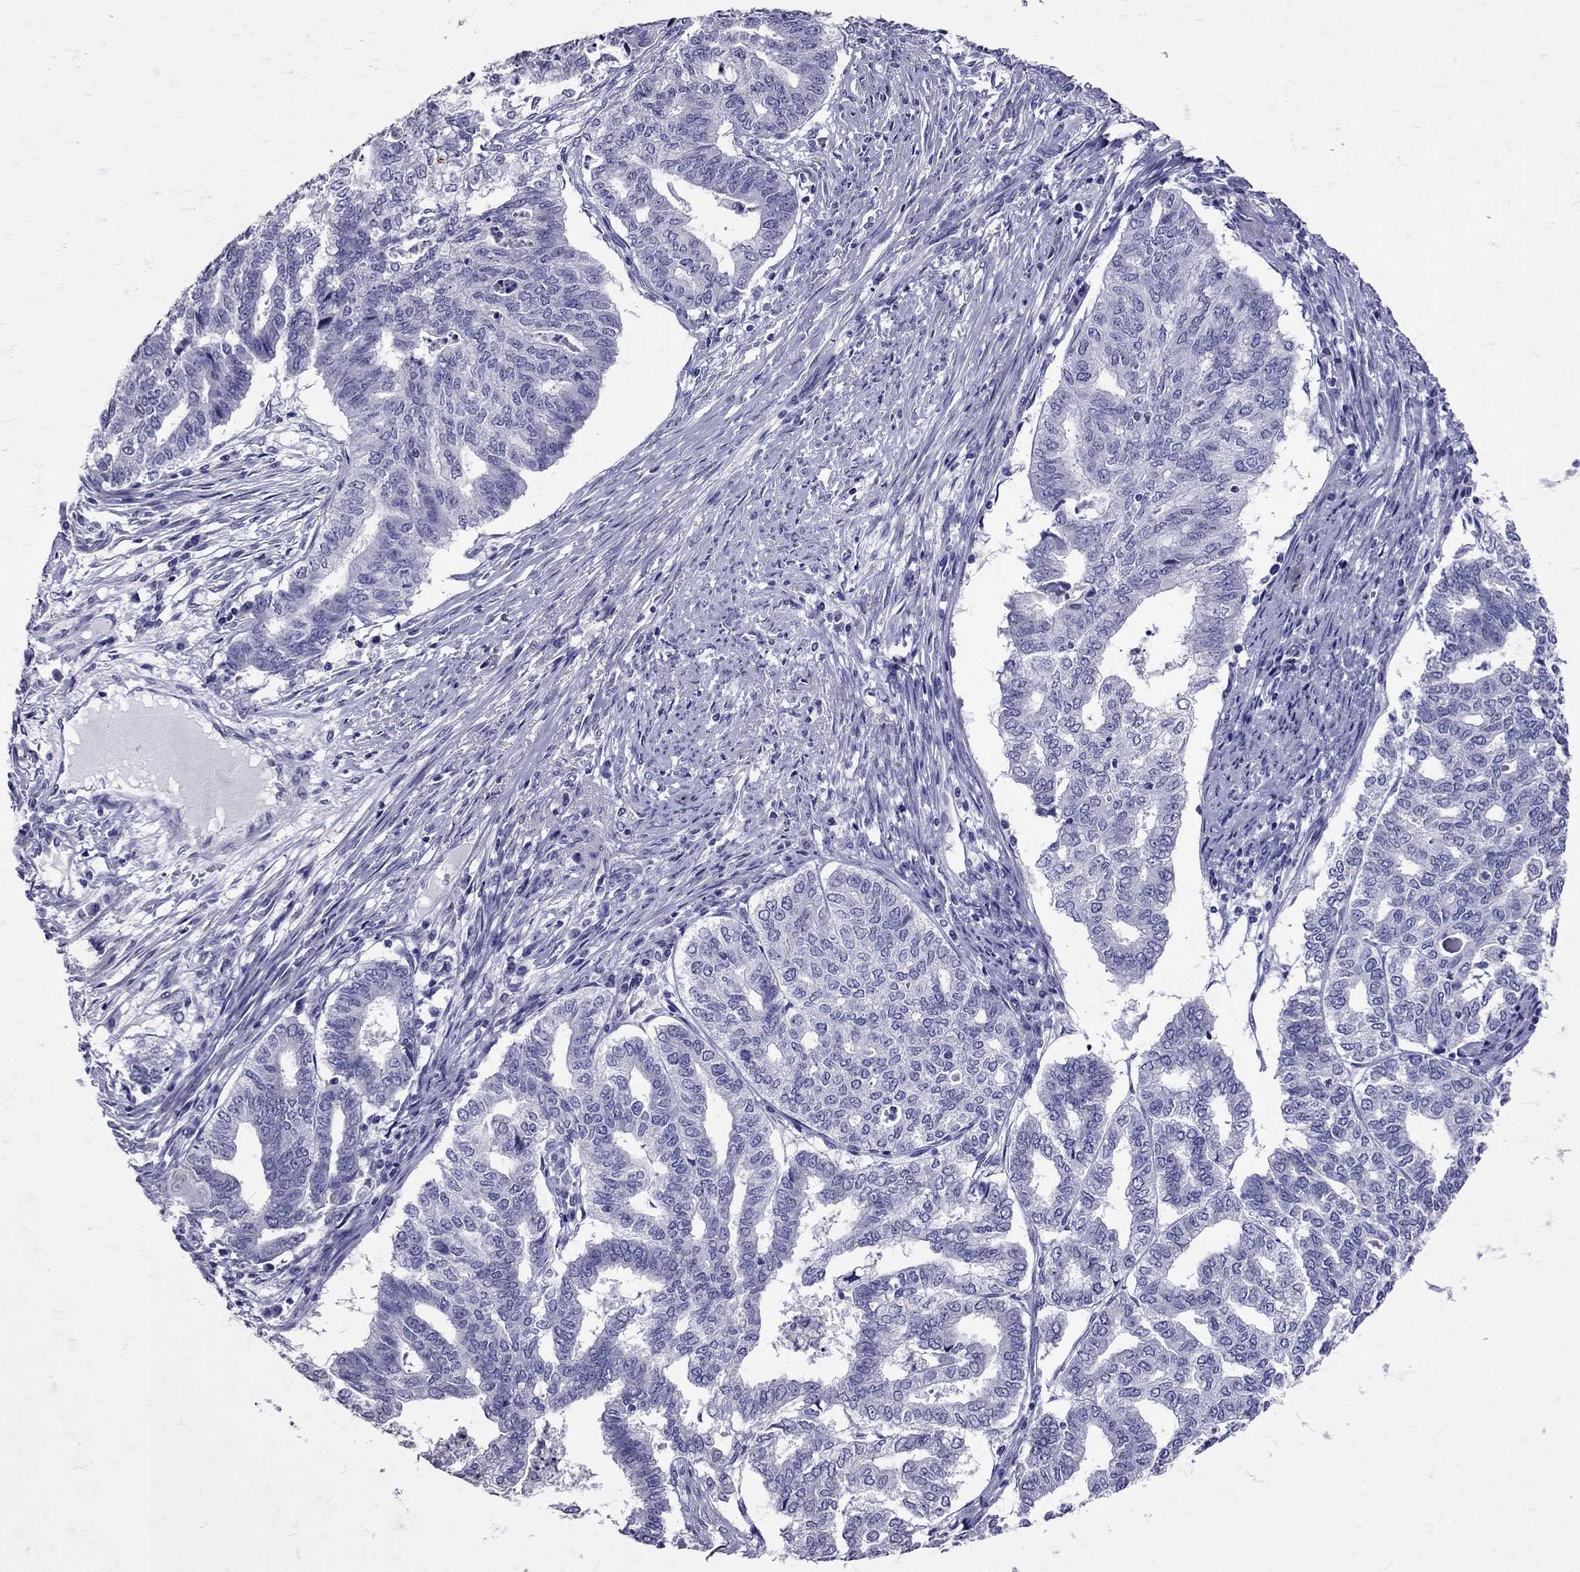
{"staining": {"intensity": "negative", "quantity": "none", "location": "none"}, "tissue": "endometrial cancer", "cell_type": "Tumor cells", "image_type": "cancer", "snomed": [{"axis": "morphology", "description": "Adenocarcinoma, NOS"}, {"axis": "topography", "description": "Endometrium"}], "caption": "Endometrial cancer (adenocarcinoma) was stained to show a protein in brown. There is no significant positivity in tumor cells.", "gene": "SST", "patient": {"sex": "female", "age": 79}}